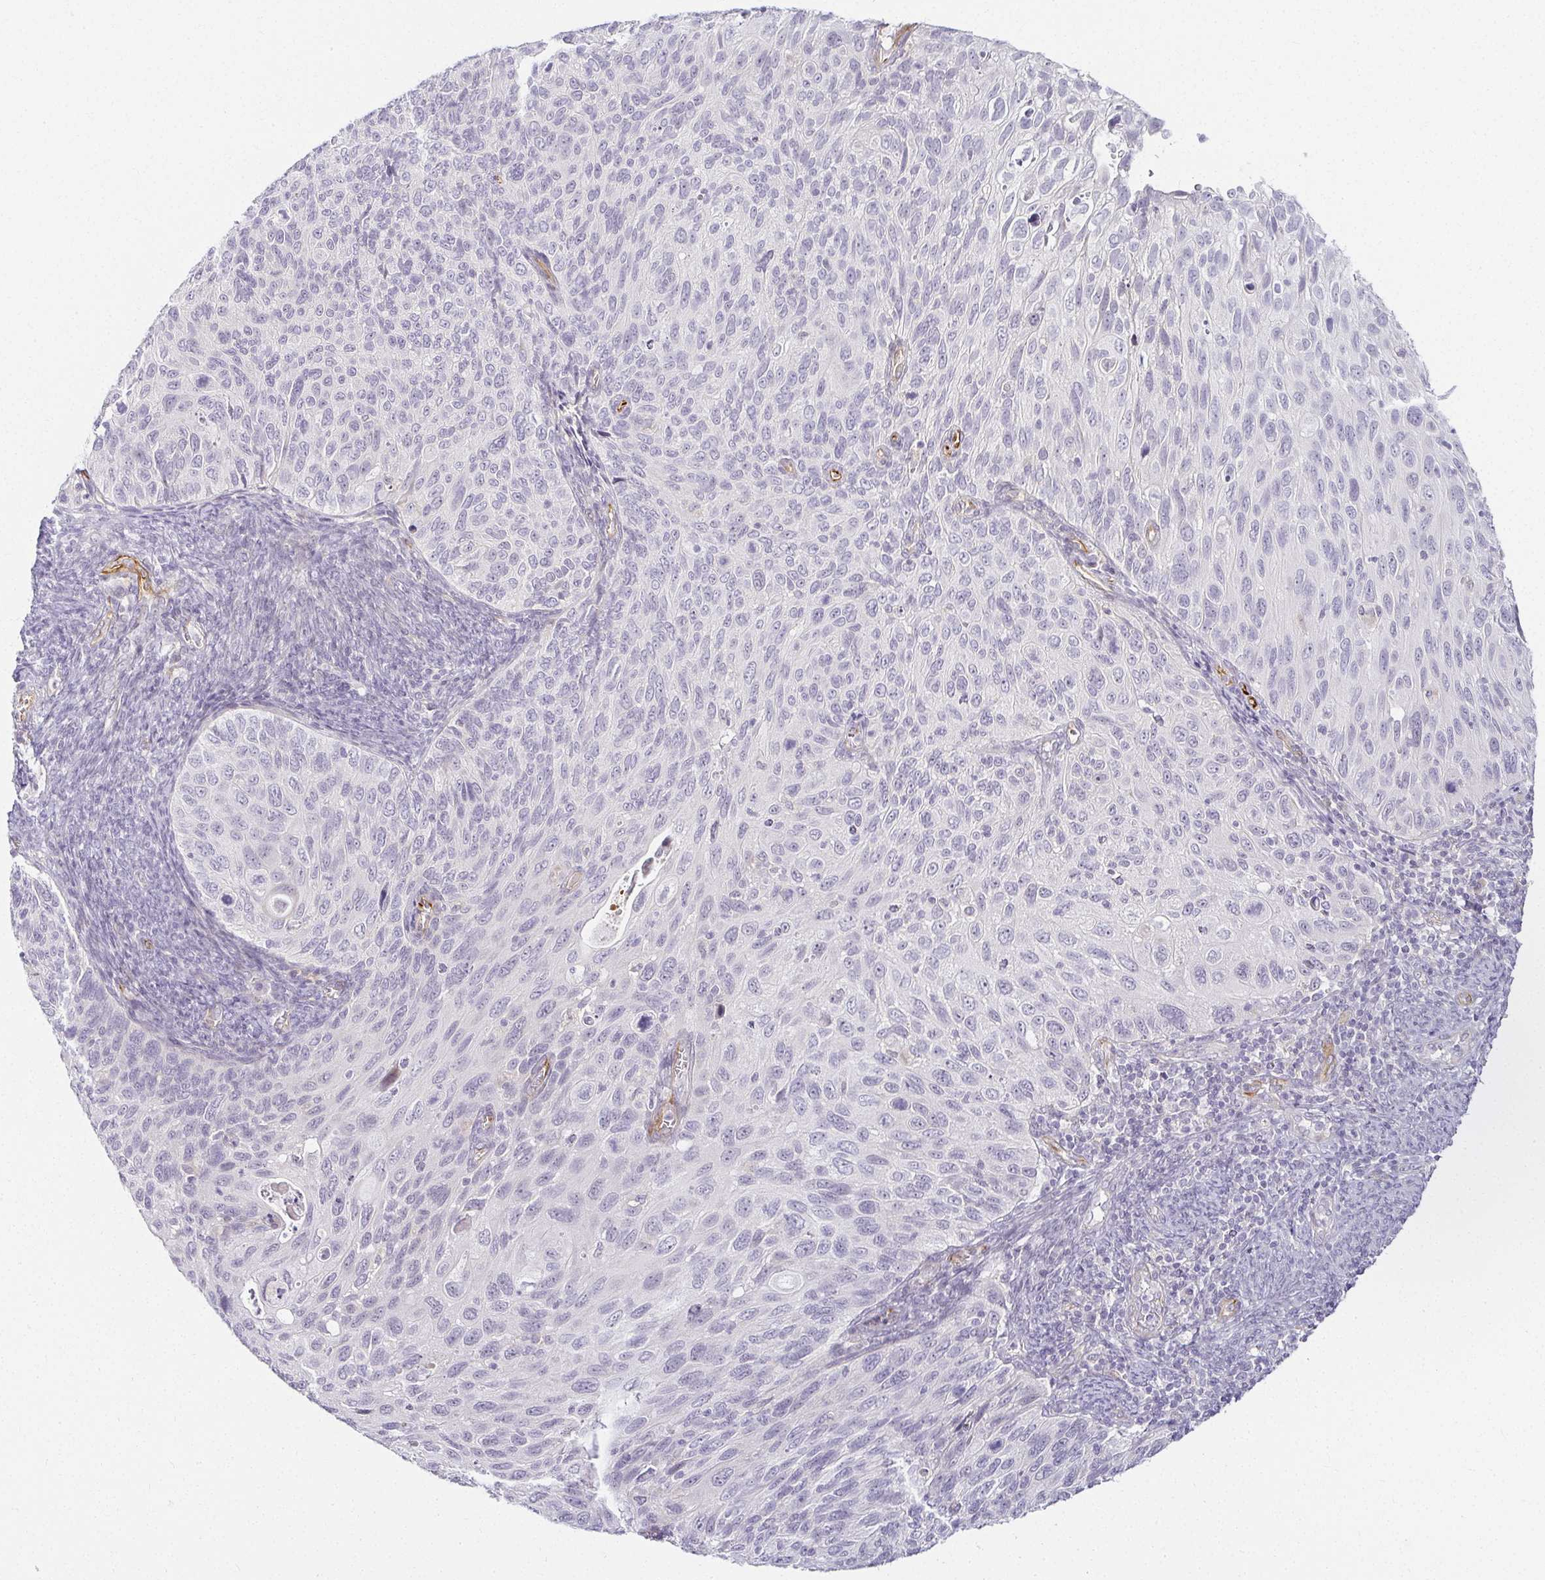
{"staining": {"intensity": "negative", "quantity": "none", "location": "none"}, "tissue": "cervical cancer", "cell_type": "Tumor cells", "image_type": "cancer", "snomed": [{"axis": "morphology", "description": "Squamous cell carcinoma, NOS"}, {"axis": "topography", "description": "Cervix"}], "caption": "Immunohistochemical staining of cervical squamous cell carcinoma shows no significant staining in tumor cells. Brightfield microscopy of immunohistochemistry stained with DAB (3,3'-diaminobenzidine) (brown) and hematoxylin (blue), captured at high magnification.", "gene": "ACAN", "patient": {"sex": "female", "age": 70}}